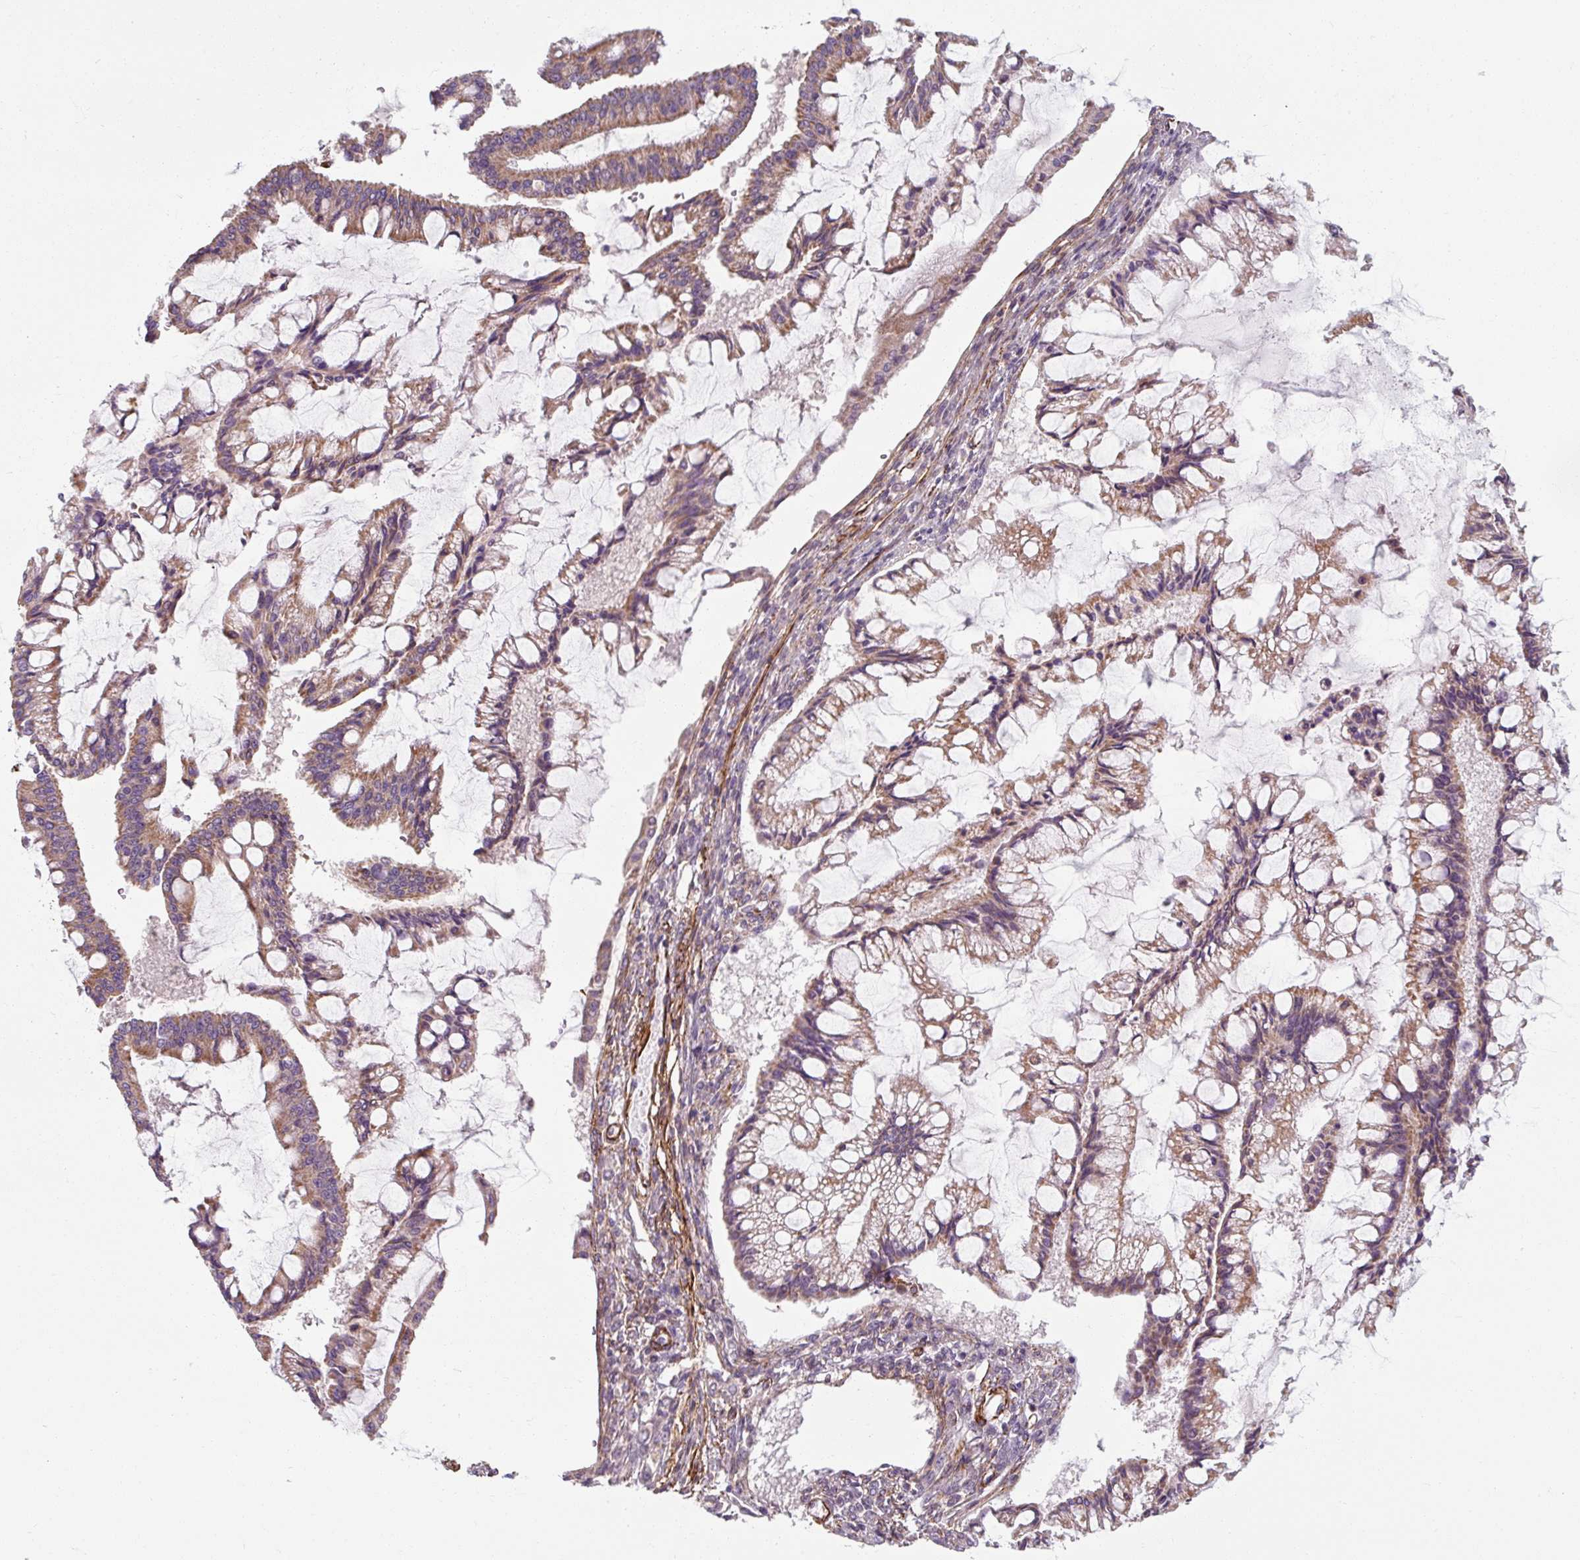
{"staining": {"intensity": "weak", "quantity": "25%-75%", "location": "cytoplasmic/membranous"}, "tissue": "ovarian cancer", "cell_type": "Tumor cells", "image_type": "cancer", "snomed": [{"axis": "morphology", "description": "Cystadenocarcinoma, mucinous, NOS"}, {"axis": "topography", "description": "Ovary"}], "caption": "Tumor cells show low levels of weak cytoplasmic/membranous expression in about 25%-75% of cells in human mucinous cystadenocarcinoma (ovarian). The staining is performed using DAB (3,3'-diaminobenzidine) brown chromogen to label protein expression. The nuclei are counter-stained blue using hematoxylin.", "gene": "MRPS5", "patient": {"sex": "female", "age": 73}}